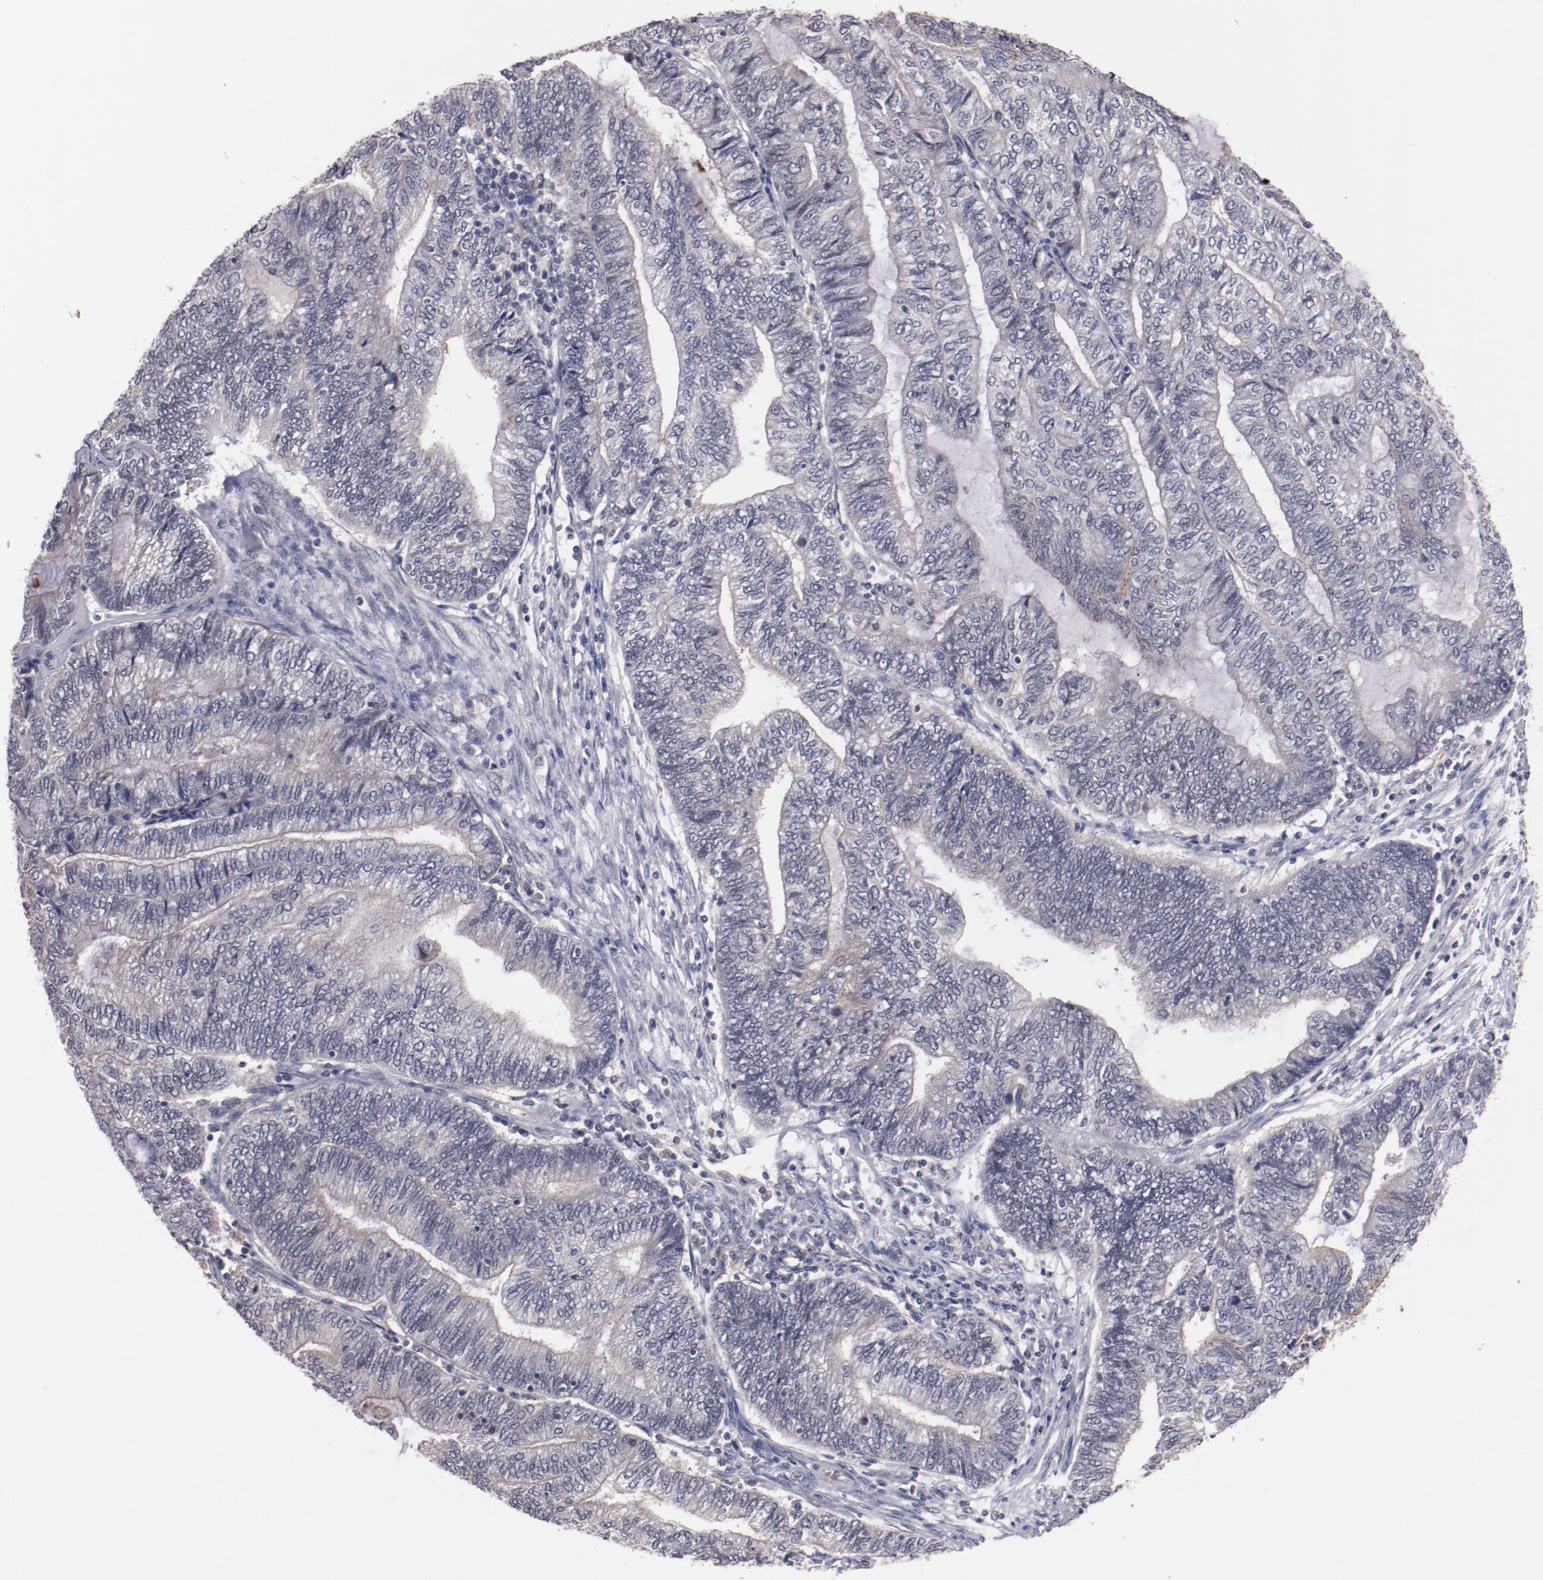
{"staining": {"intensity": "weak", "quantity": ">75%", "location": "cytoplasmic/membranous"}, "tissue": "endometrial cancer", "cell_type": "Tumor cells", "image_type": "cancer", "snomed": [{"axis": "morphology", "description": "Adenocarcinoma, NOS"}, {"axis": "topography", "description": "Uterus"}, {"axis": "topography", "description": "Endometrium"}], "caption": "Approximately >75% of tumor cells in human adenocarcinoma (endometrial) demonstrate weak cytoplasmic/membranous protein positivity as visualized by brown immunohistochemical staining.", "gene": "SYP", "patient": {"sex": "female", "age": 70}}